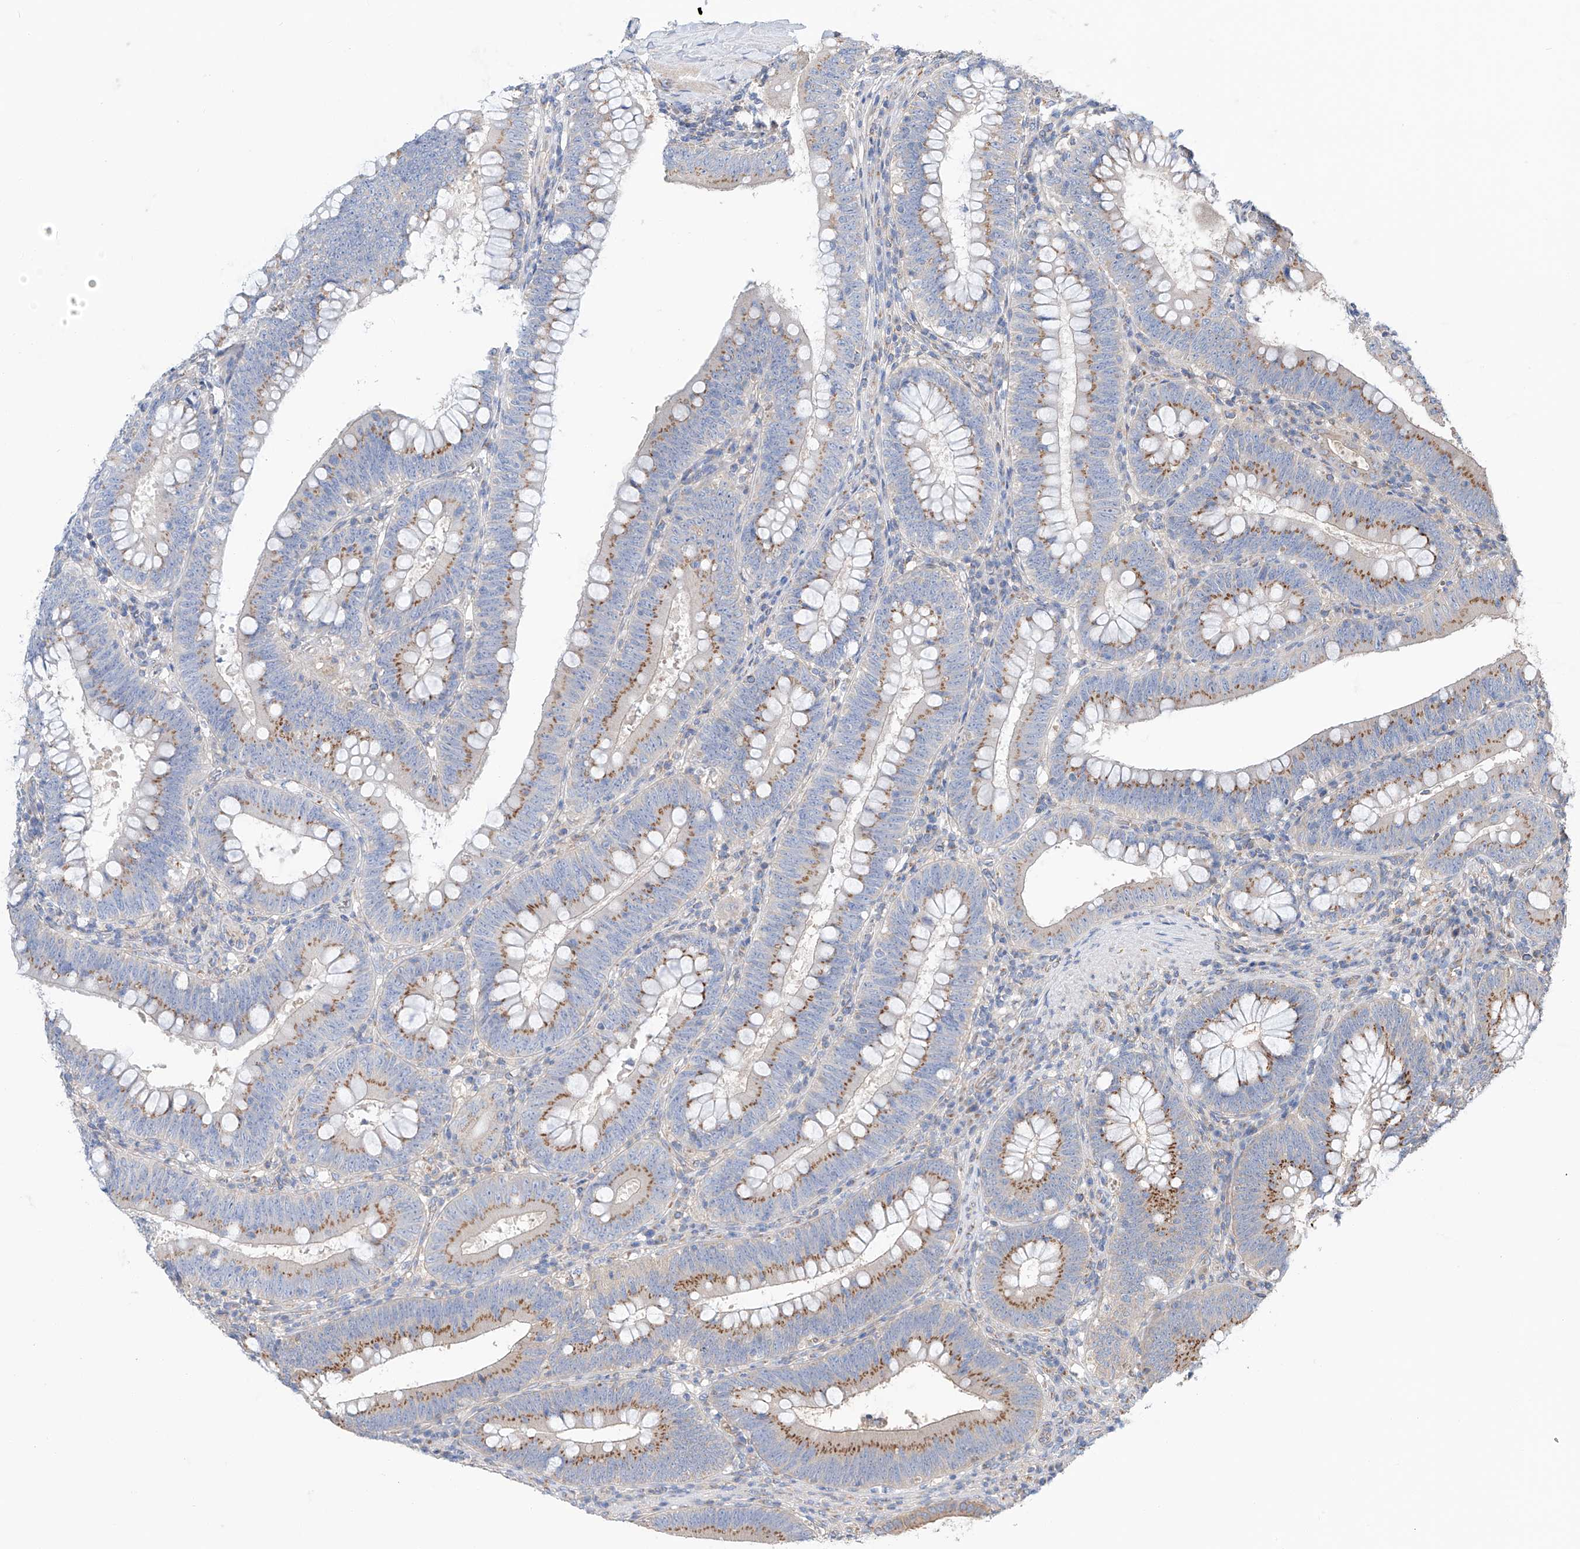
{"staining": {"intensity": "moderate", "quantity": ">75%", "location": "cytoplasmic/membranous"}, "tissue": "colorectal cancer", "cell_type": "Tumor cells", "image_type": "cancer", "snomed": [{"axis": "morphology", "description": "Normal tissue, NOS"}, {"axis": "topography", "description": "Colon"}], "caption": "IHC of colorectal cancer demonstrates medium levels of moderate cytoplasmic/membranous positivity in about >75% of tumor cells.", "gene": "SLC22A7", "patient": {"sex": "female", "age": 82}}